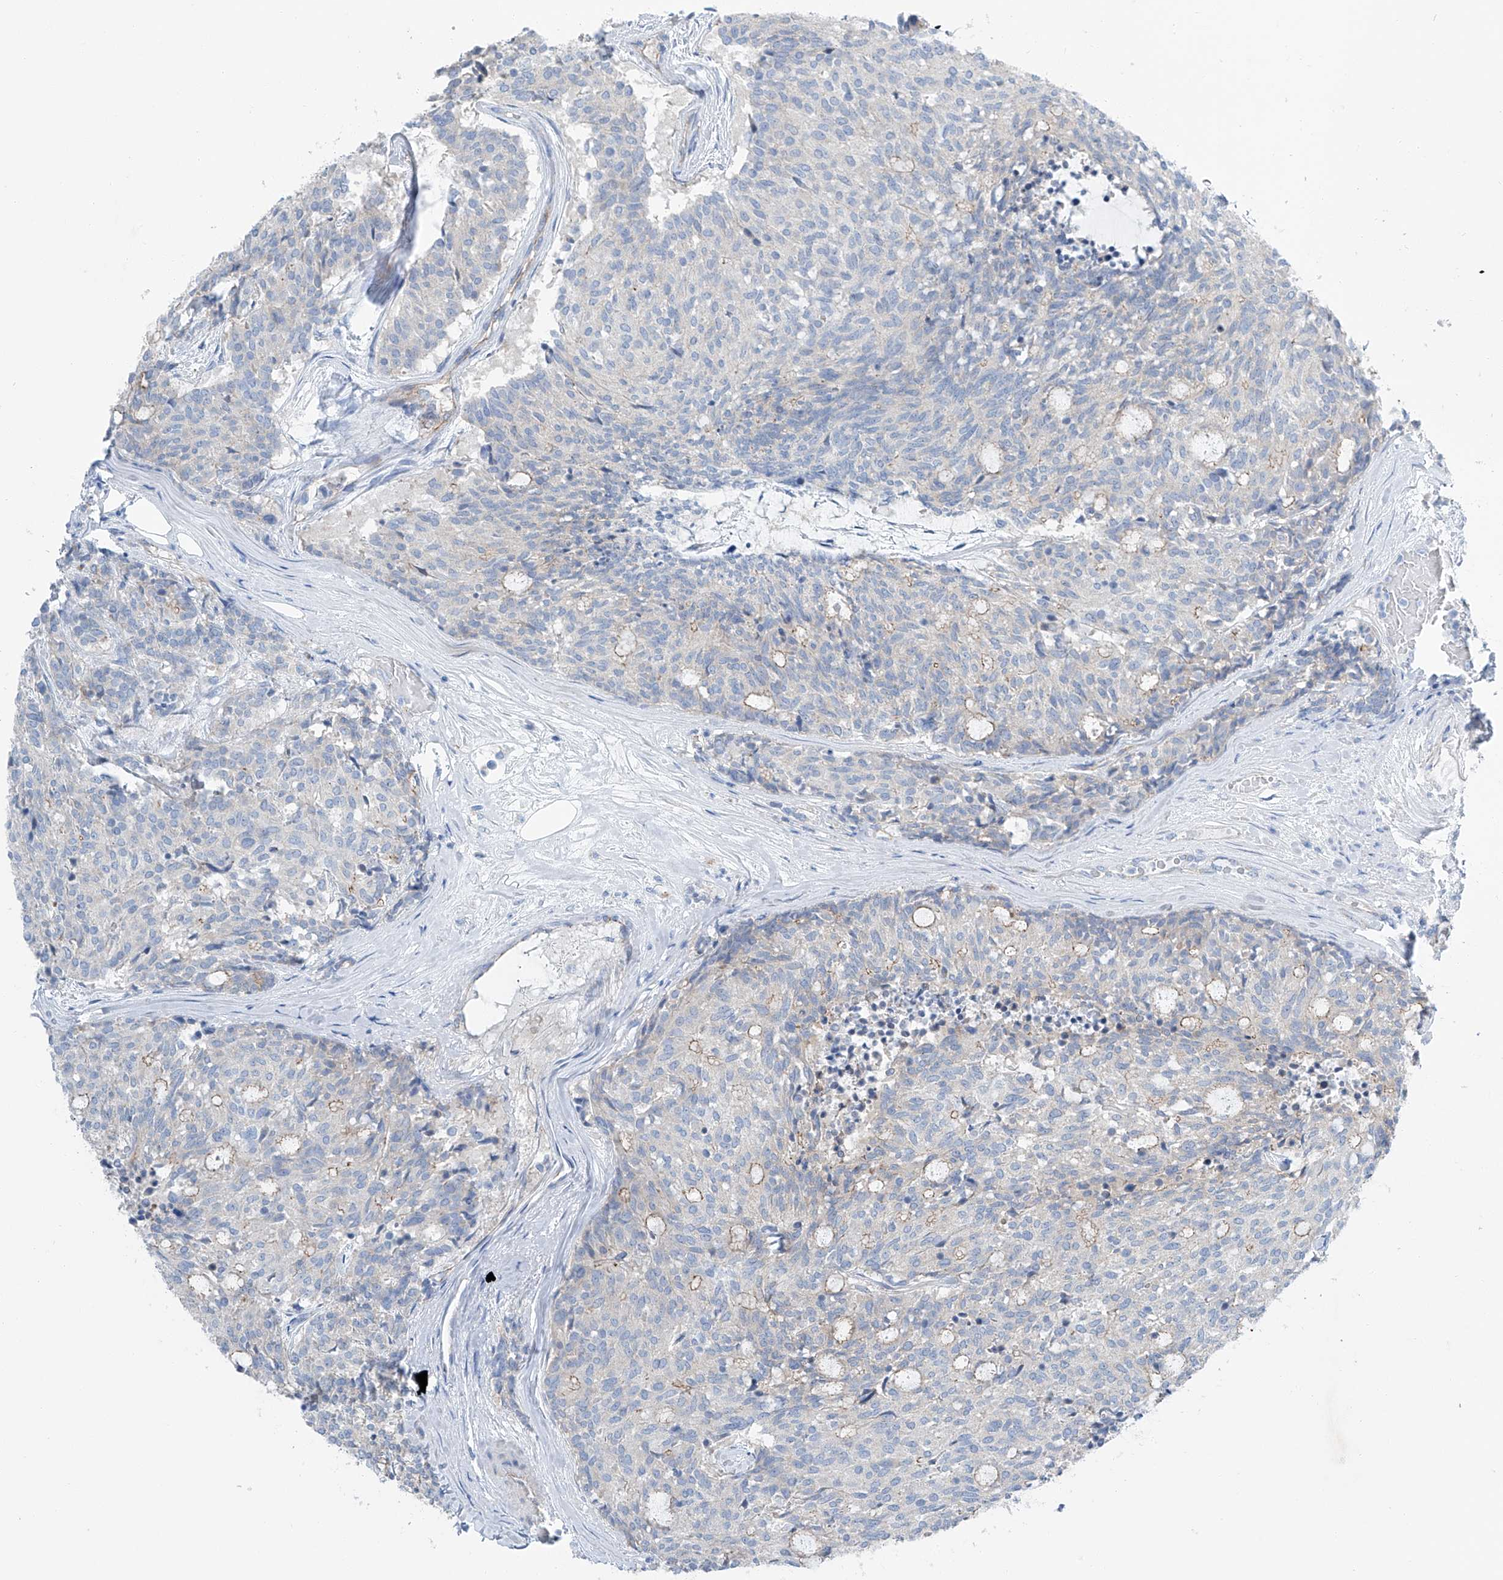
{"staining": {"intensity": "weak", "quantity": "<25%", "location": "cytoplasmic/membranous"}, "tissue": "carcinoid", "cell_type": "Tumor cells", "image_type": "cancer", "snomed": [{"axis": "morphology", "description": "Carcinoid, malignant, NOS"}, {"axis": "topography", "description": "Pancreas"}], "caption": "Carcinoid (malignant) stained for a protein using immunohistochemistry exhibits no staining tumor cells.", "gene": "MAGI1", "patient": {"sex": "female", "age": 54}}